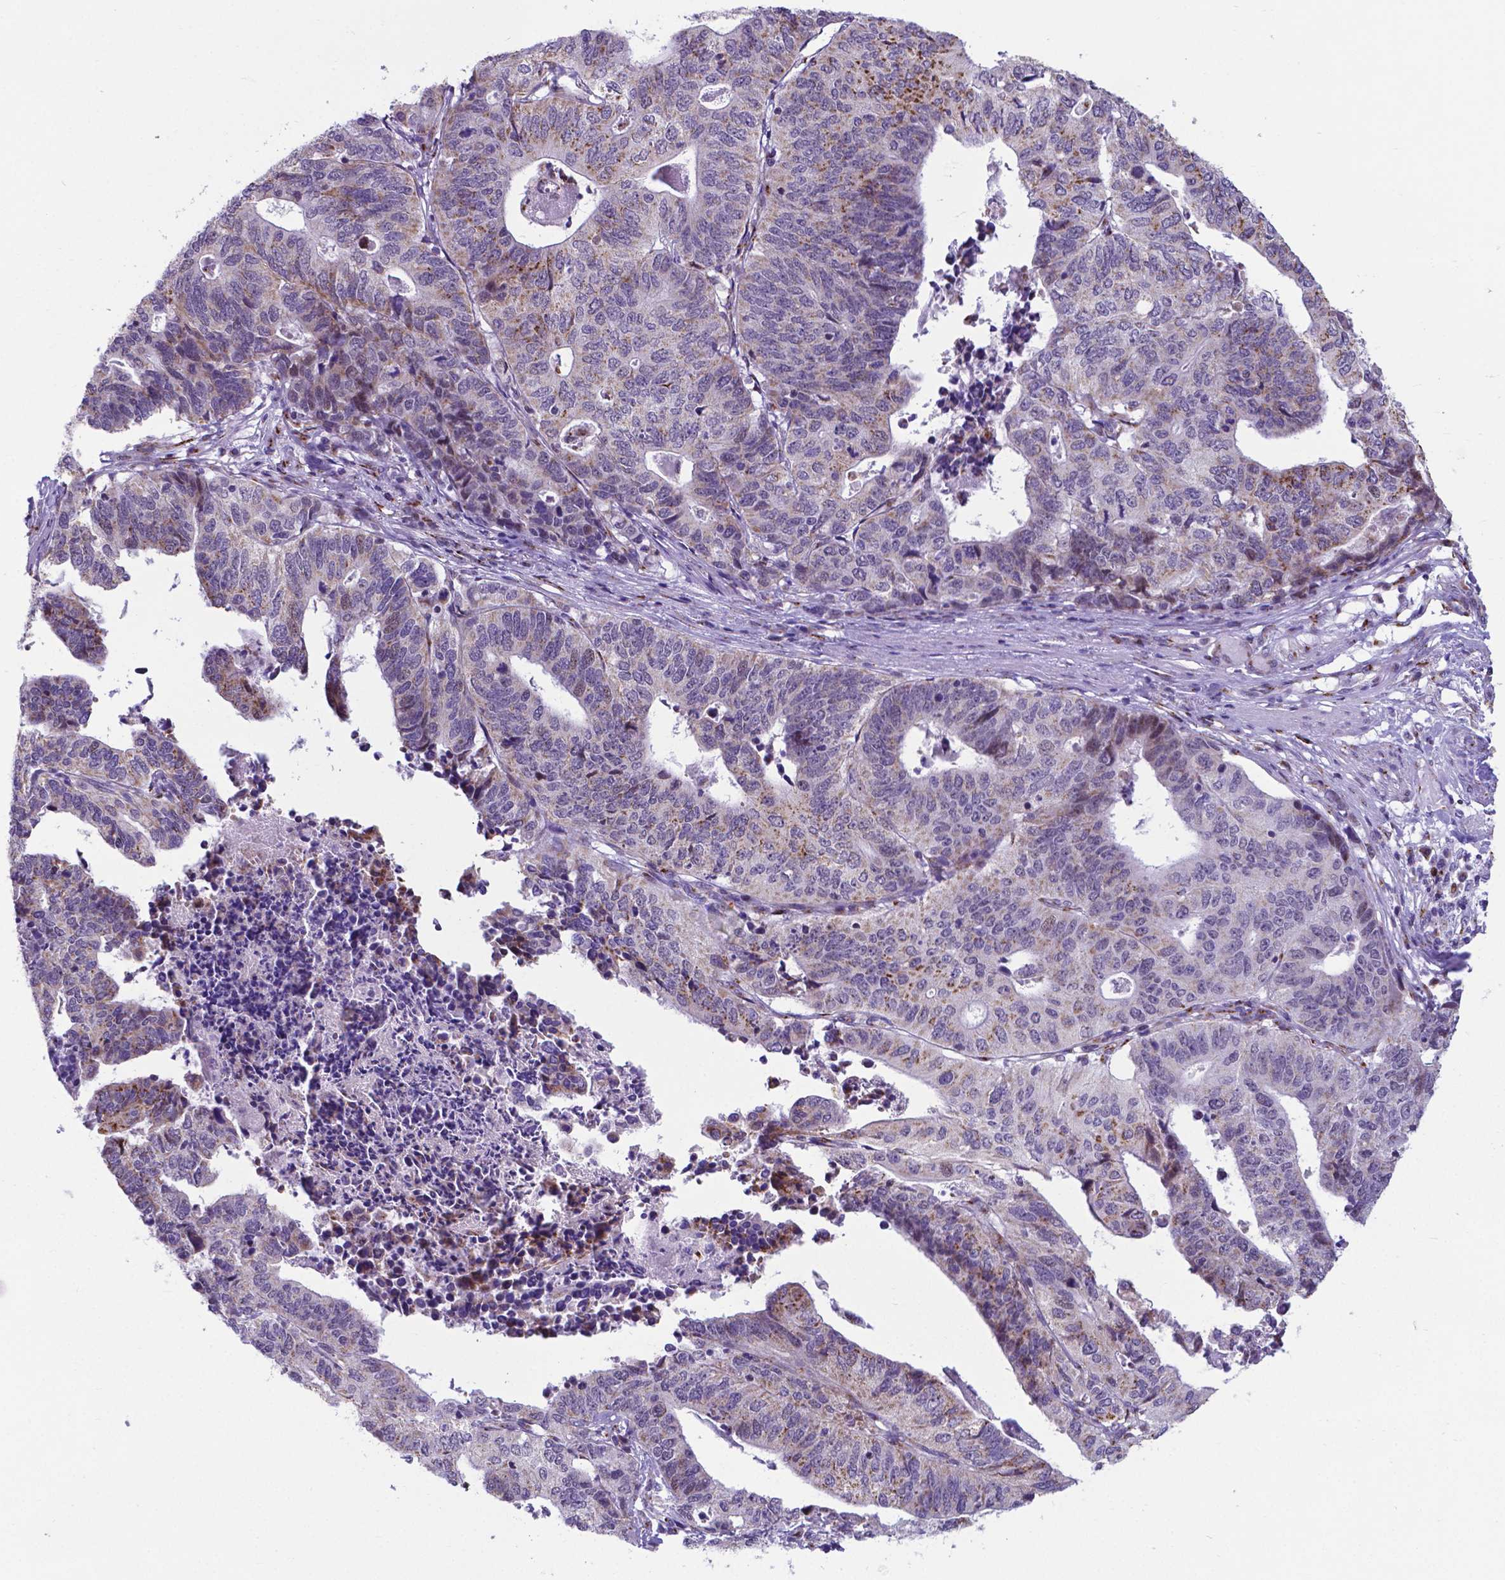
{"staining": {"intensity": "moderate", "quantity": "25%-75%", "location": "cytoplasmic/membranous"}, "tissue": "stomach cancer", "cell_type": "Tumor cells", "image_type": "cancer", "snomed": [{"axis": "morphology", "description": "Adenocarcinoma, NOS"}, {"axis": "topography", "description": "Stomach, upper"}], "caption": "Stomach cancer (adenocarcinoma) stained with a protein marker demonstrates moderate staining in tumor cells.", "gene": "MRPL10", "patient": {"sex": "female", "age": 67}}